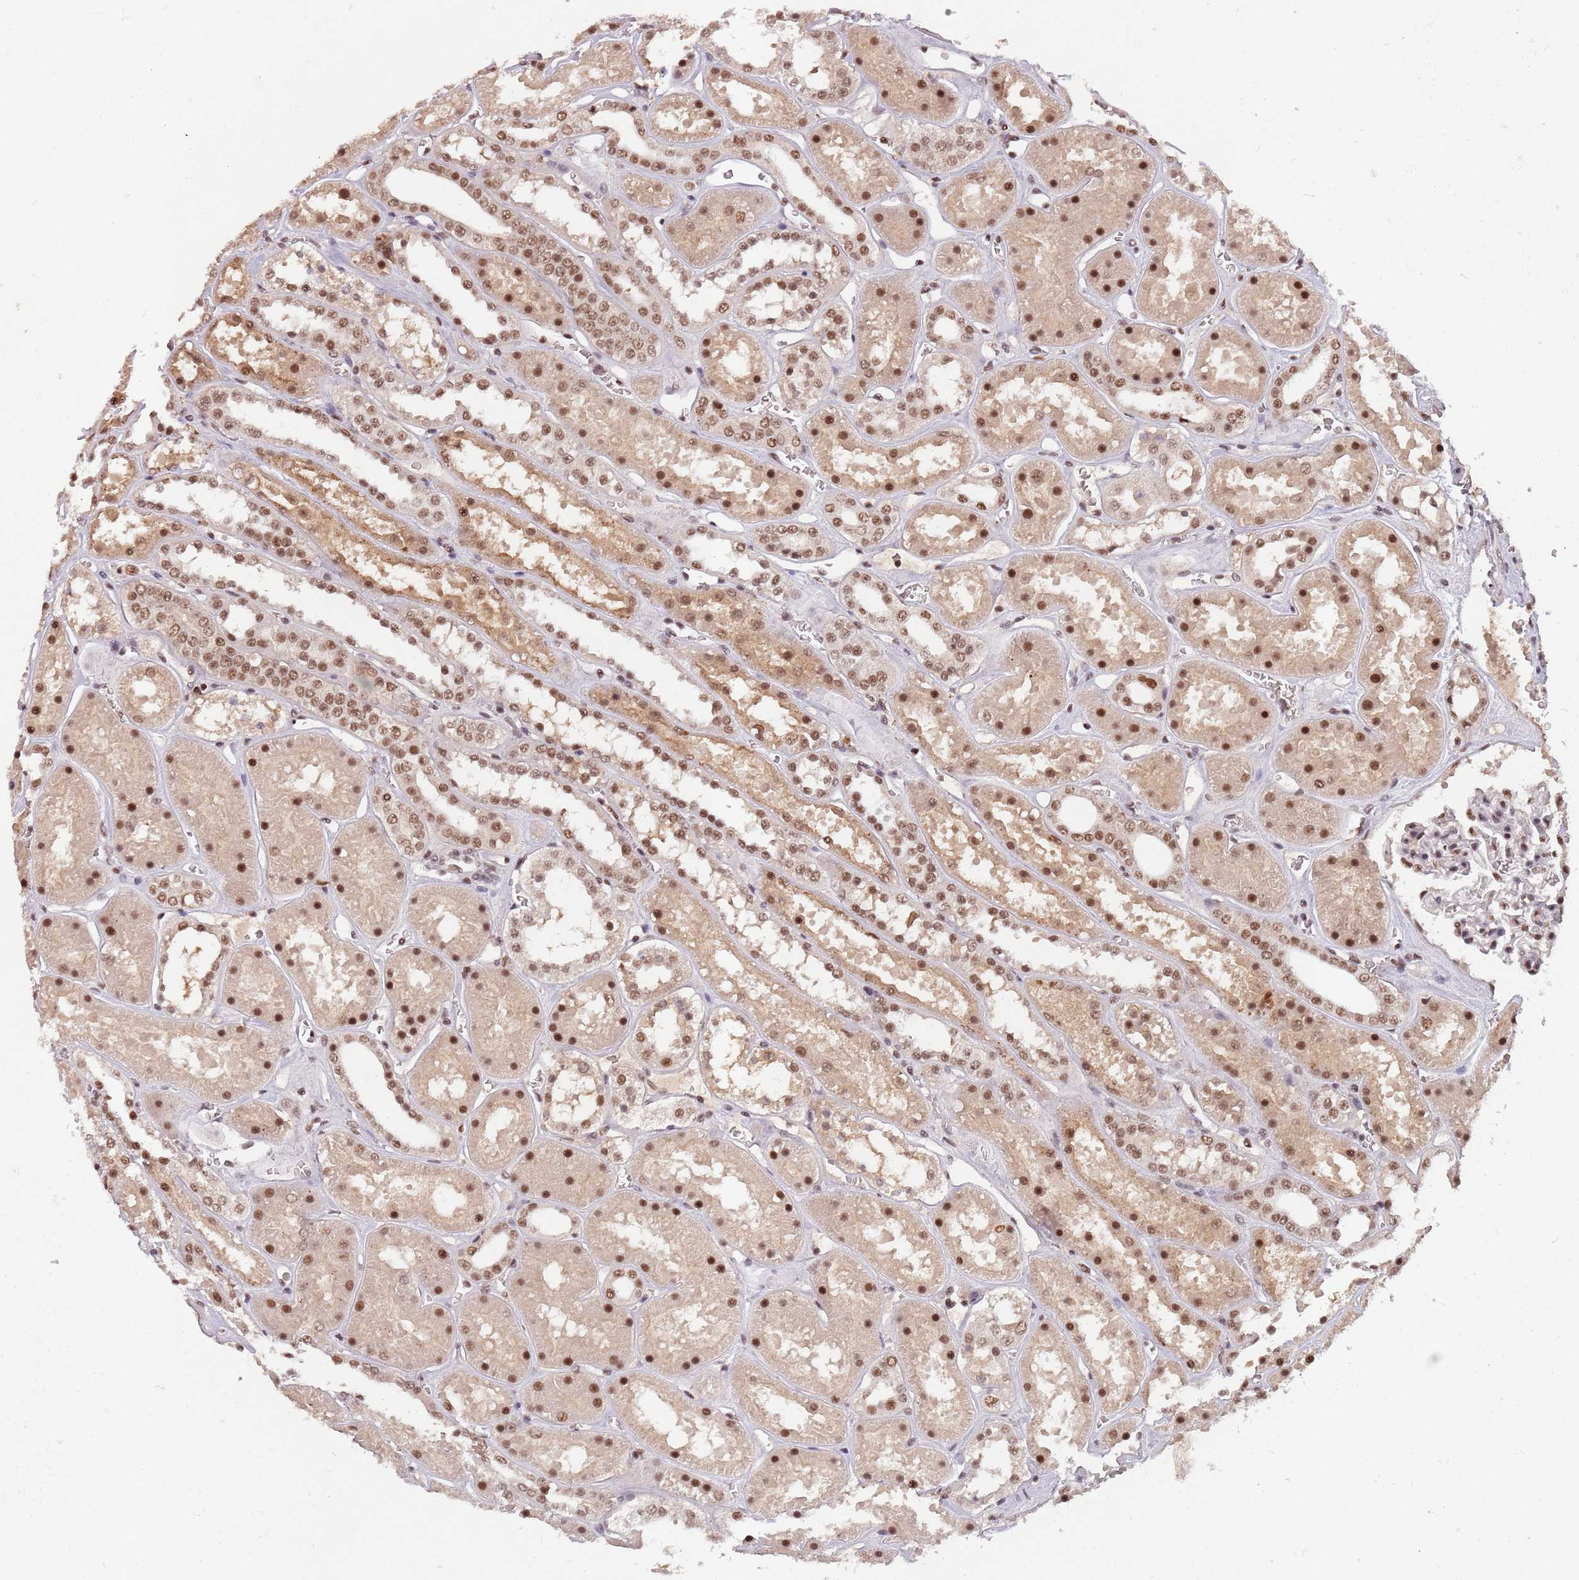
{"staining": {"intensity": "moderate", "quantity": "25%-75%", "location": "nuclear"}, "tissue": "kidney", "cell_type": "Cells in glomeruli", "image_type": "normal", "snomed": [{"axis": "morphology", "description": "Normal tissue, NOS"}, {"axis": "topography", "description": "Kidney"}], "caption": "Kidney stained for a protein (brown) shows moderate nuclear positive expression in approximately 25%-75% of cells in glomeruli.", "gene": "NCBP1", "patient": {"sex": "female", "age": 41}}